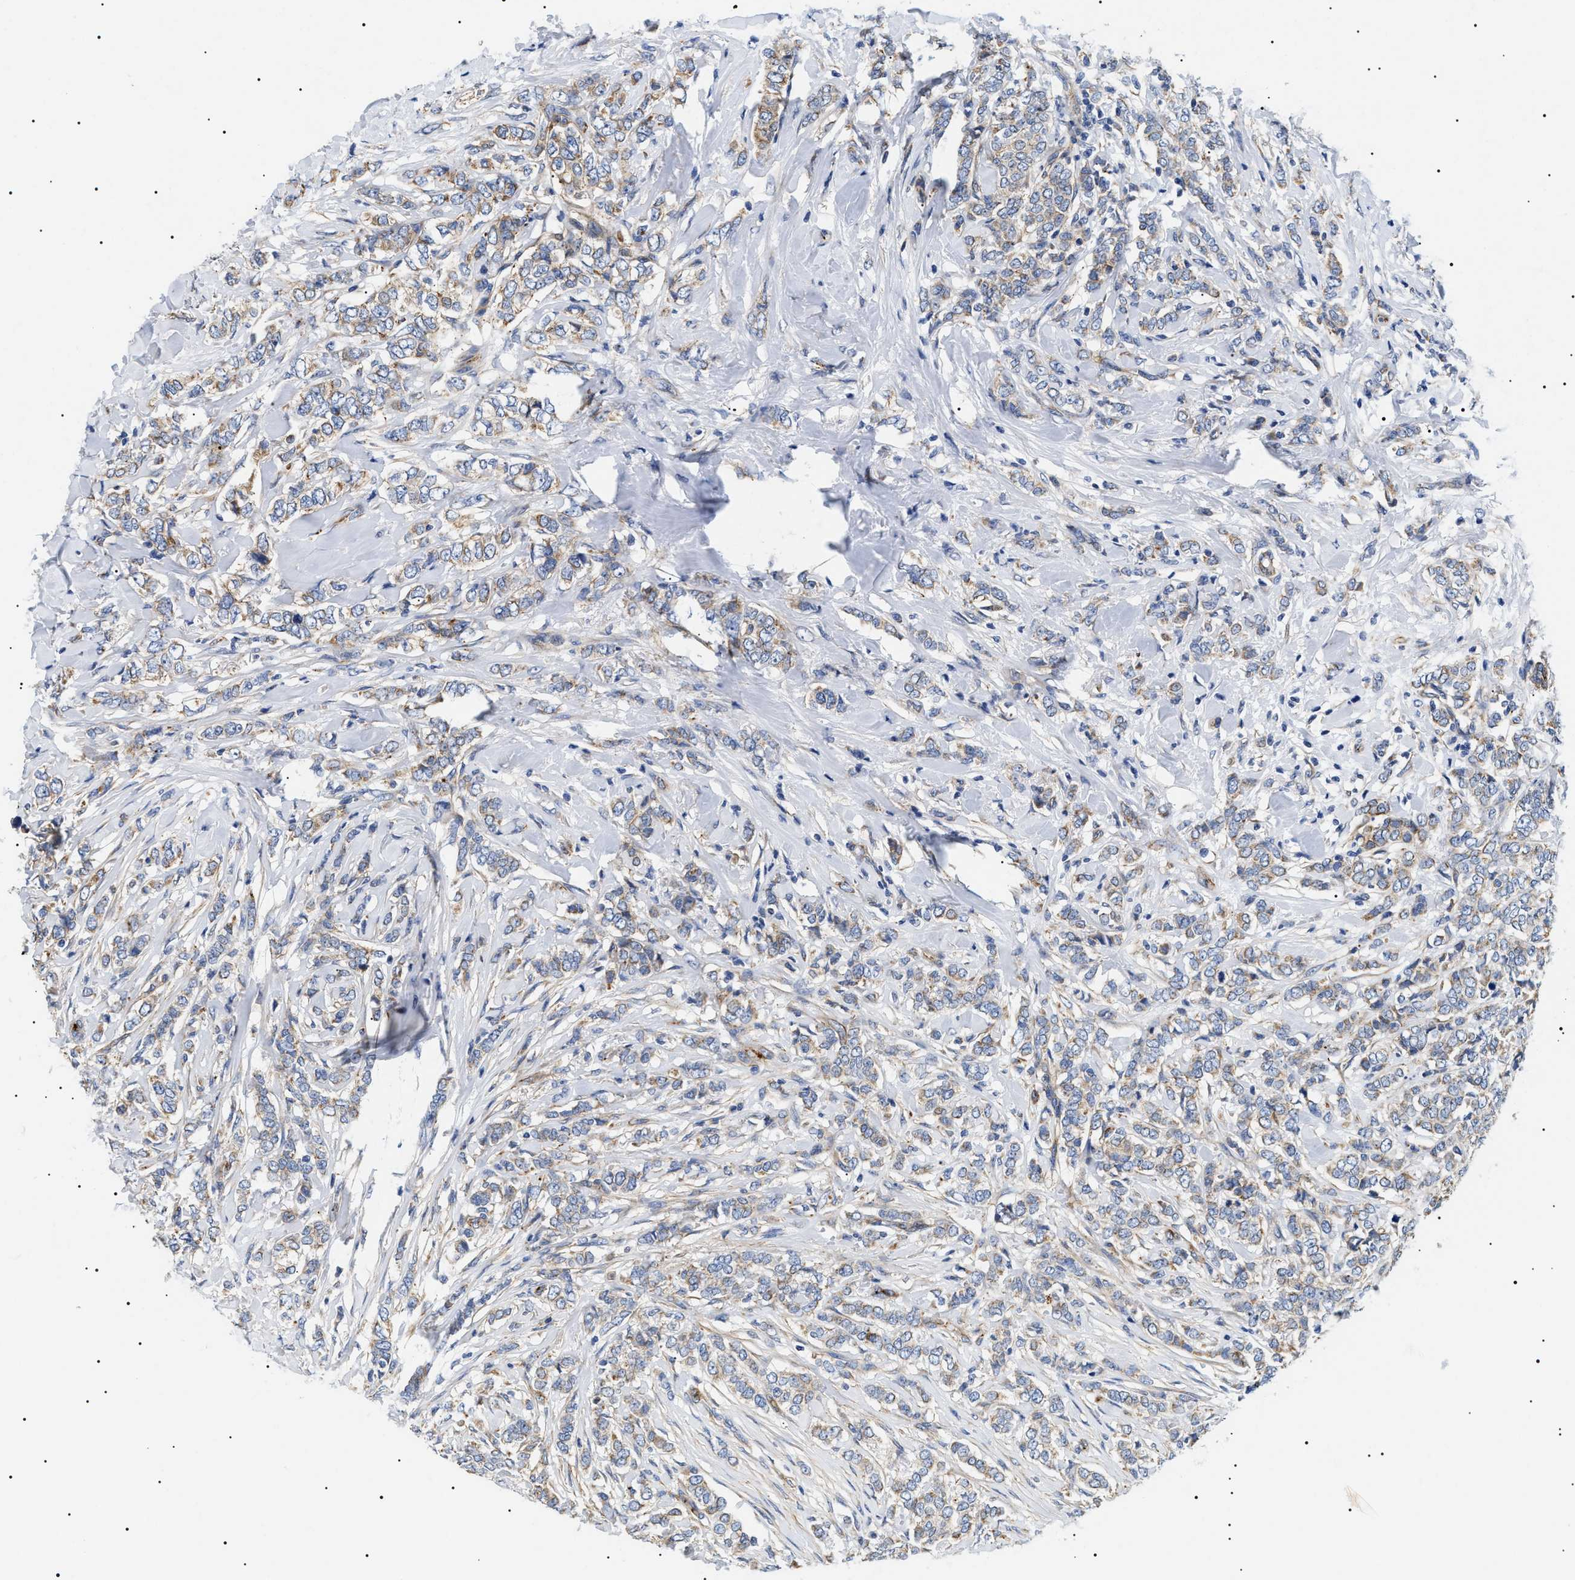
{"staining": {"intensity": "weak", "quantity": "25%-75%", "location": "cytoplasmic/membranous"}, "tissue": "breast cancer", "cell_type": "Tumor cells", "image_type": "cancer", "snomed": [{"axis": "morphology", "description": "Lobular carcinoma"}, {"axis": "topography", "description": "Skin"}, {"axis": "topography", "description": "Breast"}], "caption": "A high-resolution histopathology image shows immunohistochemistry staining of breast cancer, which exhibits weak cytoplasmic/membranous positivity in about 25%-75% of tumor cells. (DAB (3,3'-diaminobenzidine) = brown stain, brightfield microscopy at high magnification).", "gene": "TMEM222", "patient": {"sex": "female", "age": 46}}